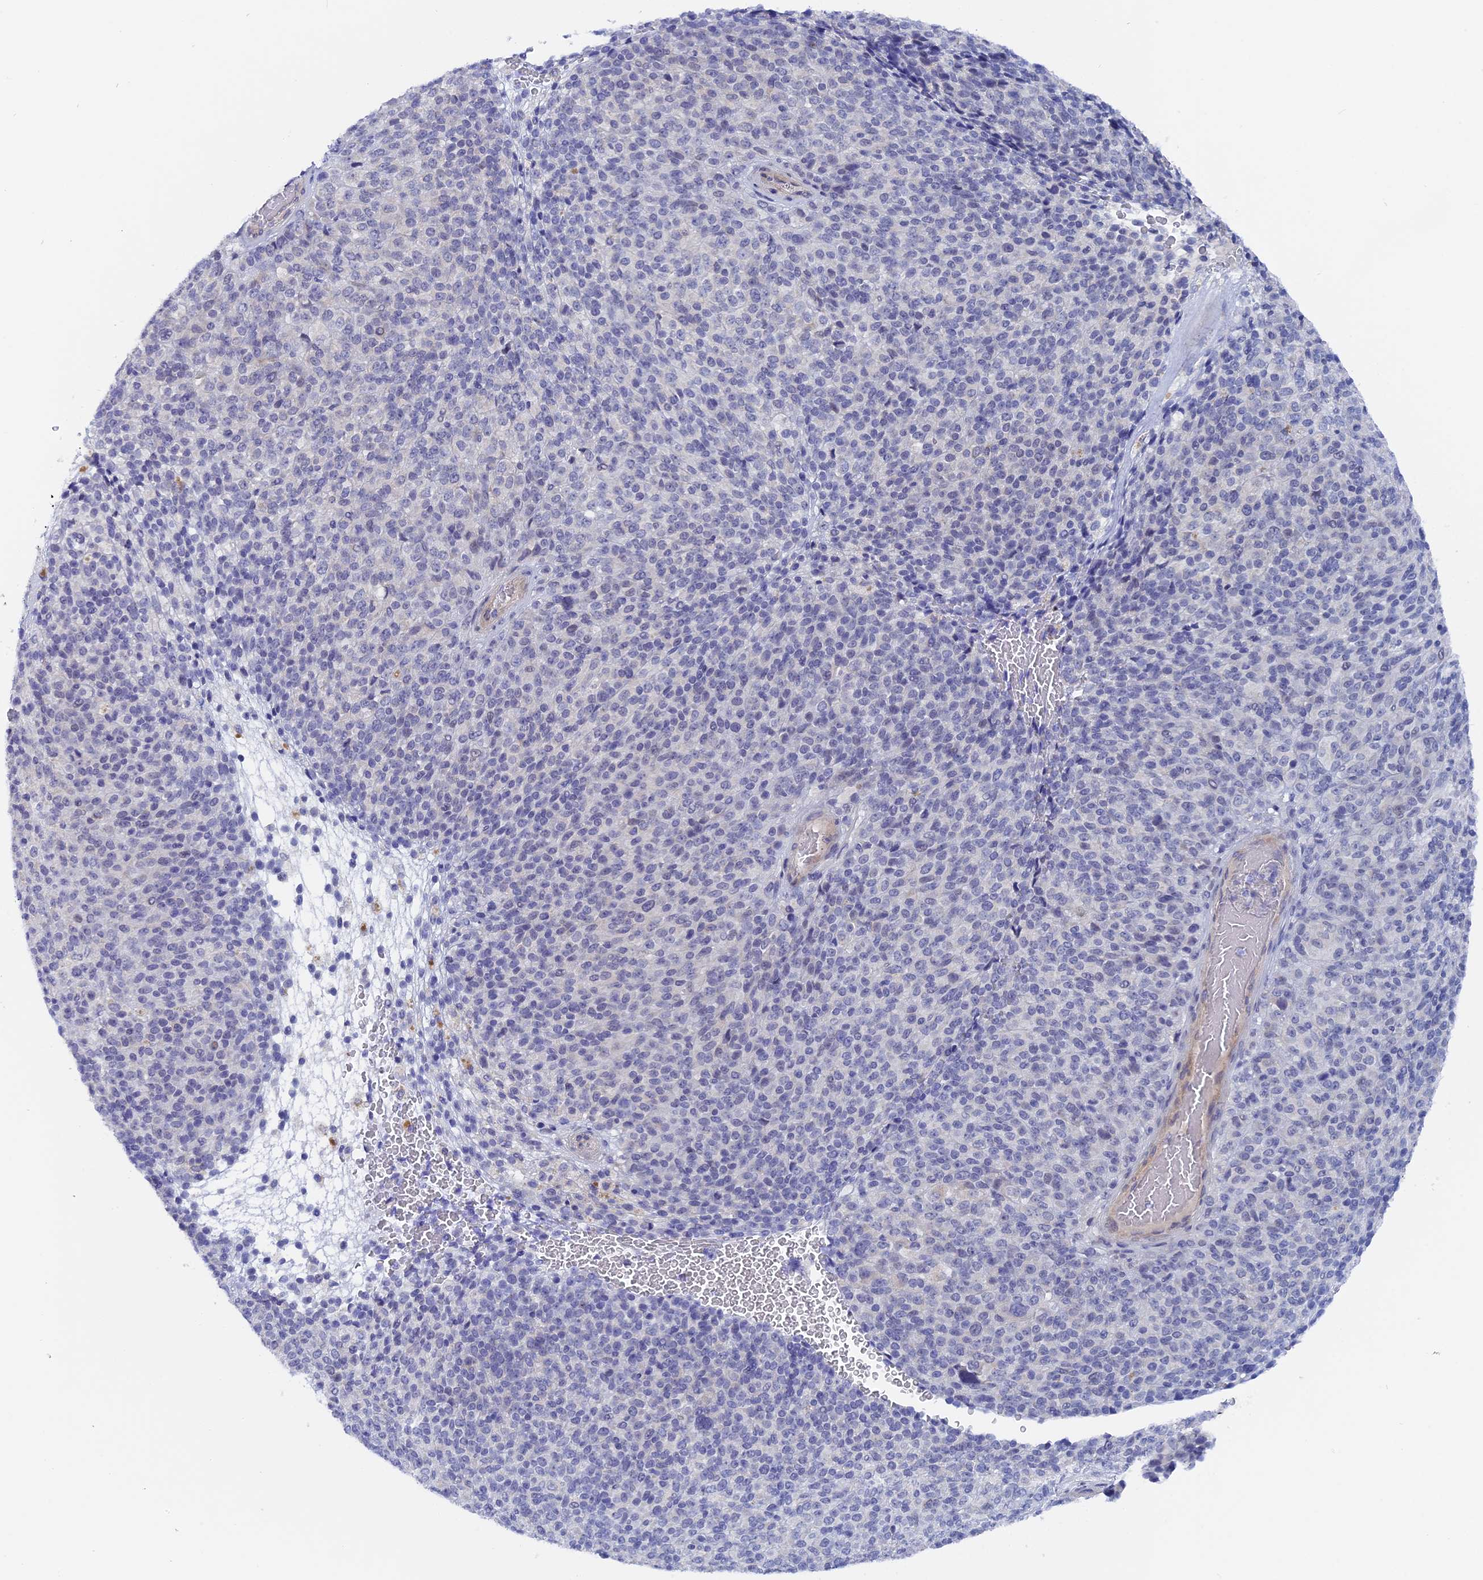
{"staining": {"intensity": "negative", "quantity": "none", "location": "none"}, "tissue": "melanoma", "cell_type": "Tumor cells", "image_type": "cancer", "snomed": [{"axis": "morphology", "description": "Malignant melanoma, Metastatic site"}, {"axis": "topography", "description": "Brain"}], "caption": "Image shows no protein positivity in tumor cells of malignant melanoma (metastatic site) tissue.", "gene": "DACT3", "patient": {"sex": "female", "age": 56}}